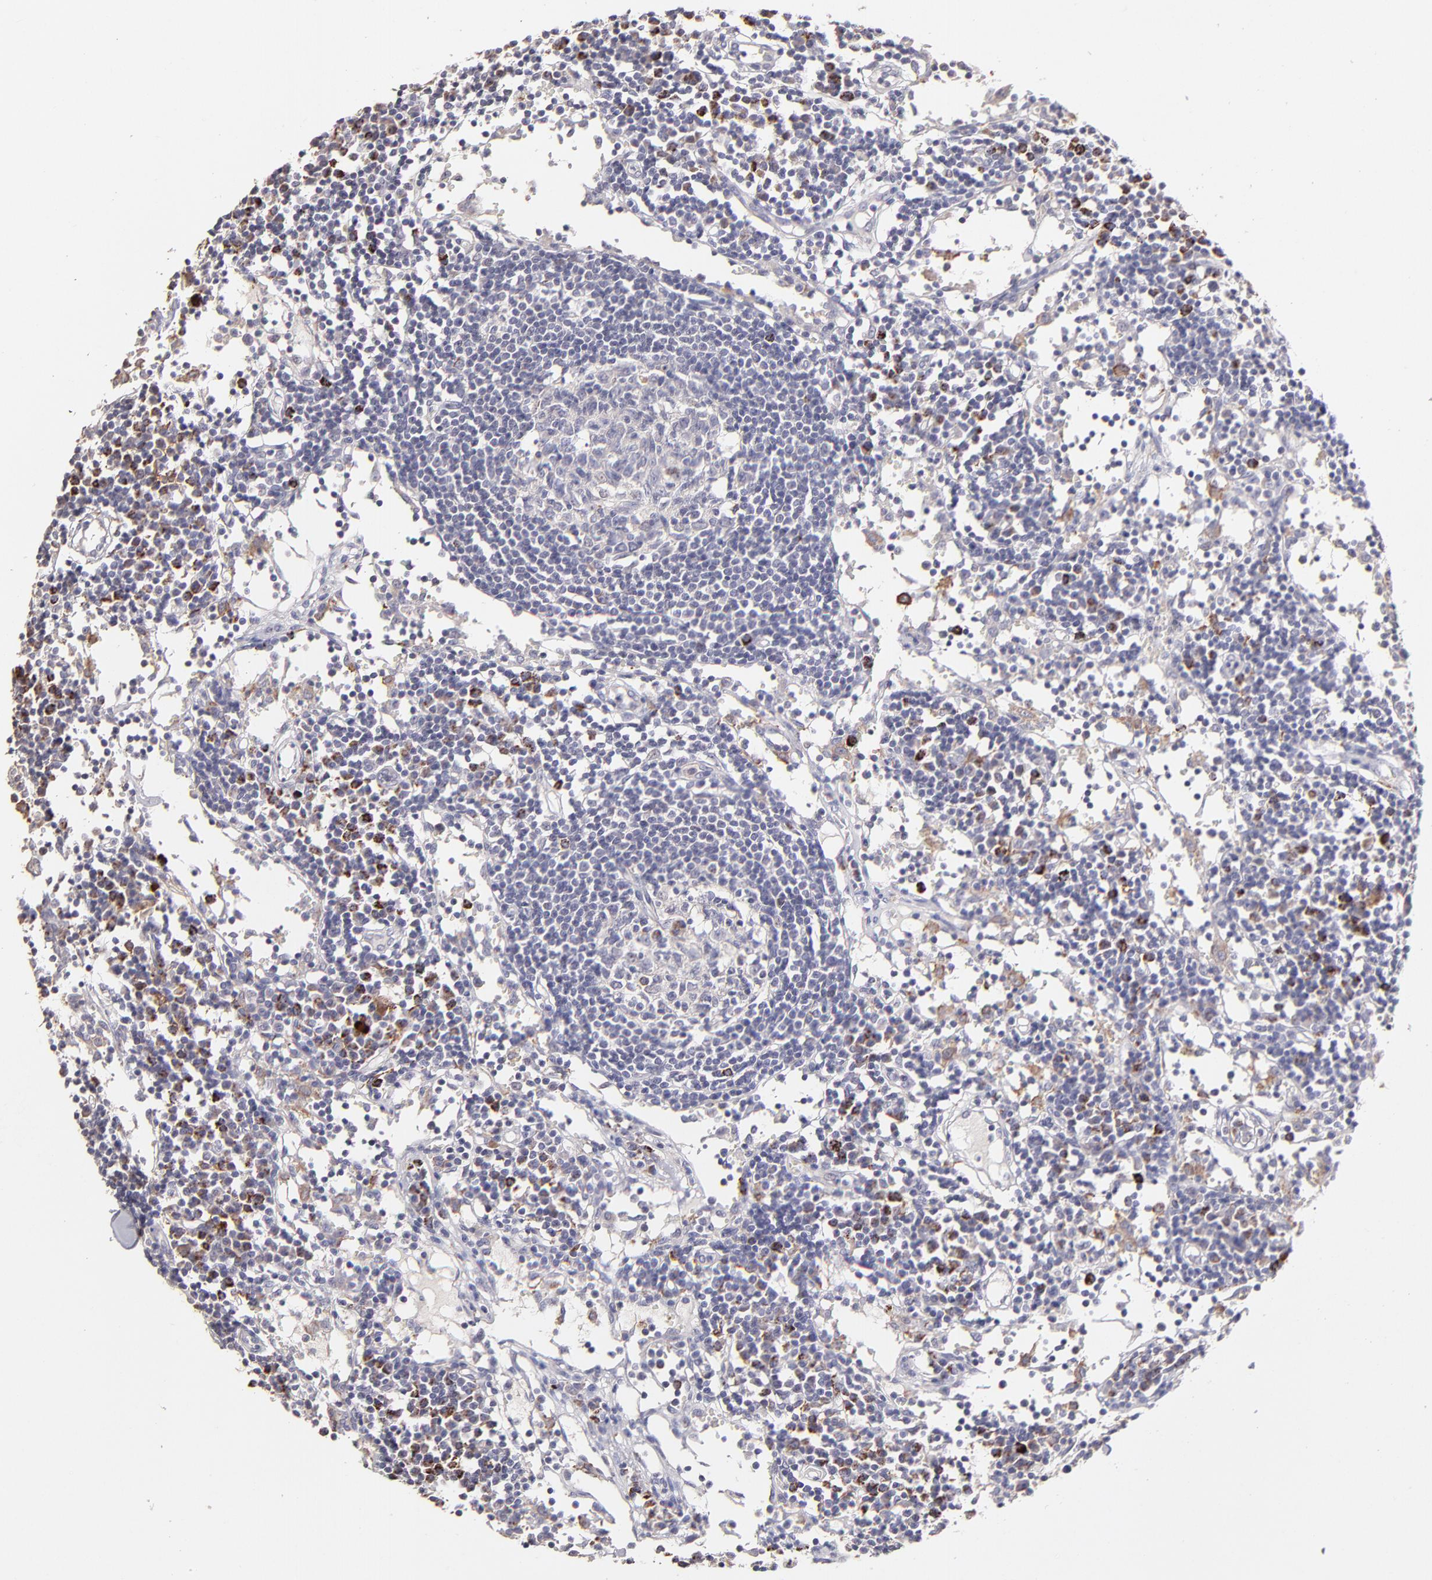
{"staining": {"intensity": "moderate", "quantity": "<25%", "location": "cytoplasmic/membranous"}, "tissue": "lymph node", "cell_type": "Germinal center cells", "image_type": "normal", "snomed": [{"axis": "morphology", "description": "Normal tissue, NOS"}, {"axis": "topography", "description": "Lymph node"}], "caption": "Immunohistochemistry (IHC) (DAB (3,3'-diaminobenzidine)) staining of normal human lymph node reveals moderate cytoplasmic/membranous protein expression in approximately <25% of germinal center cells.", "gene": "GLDC", "patient": {"sex": "female", "age": 55}}